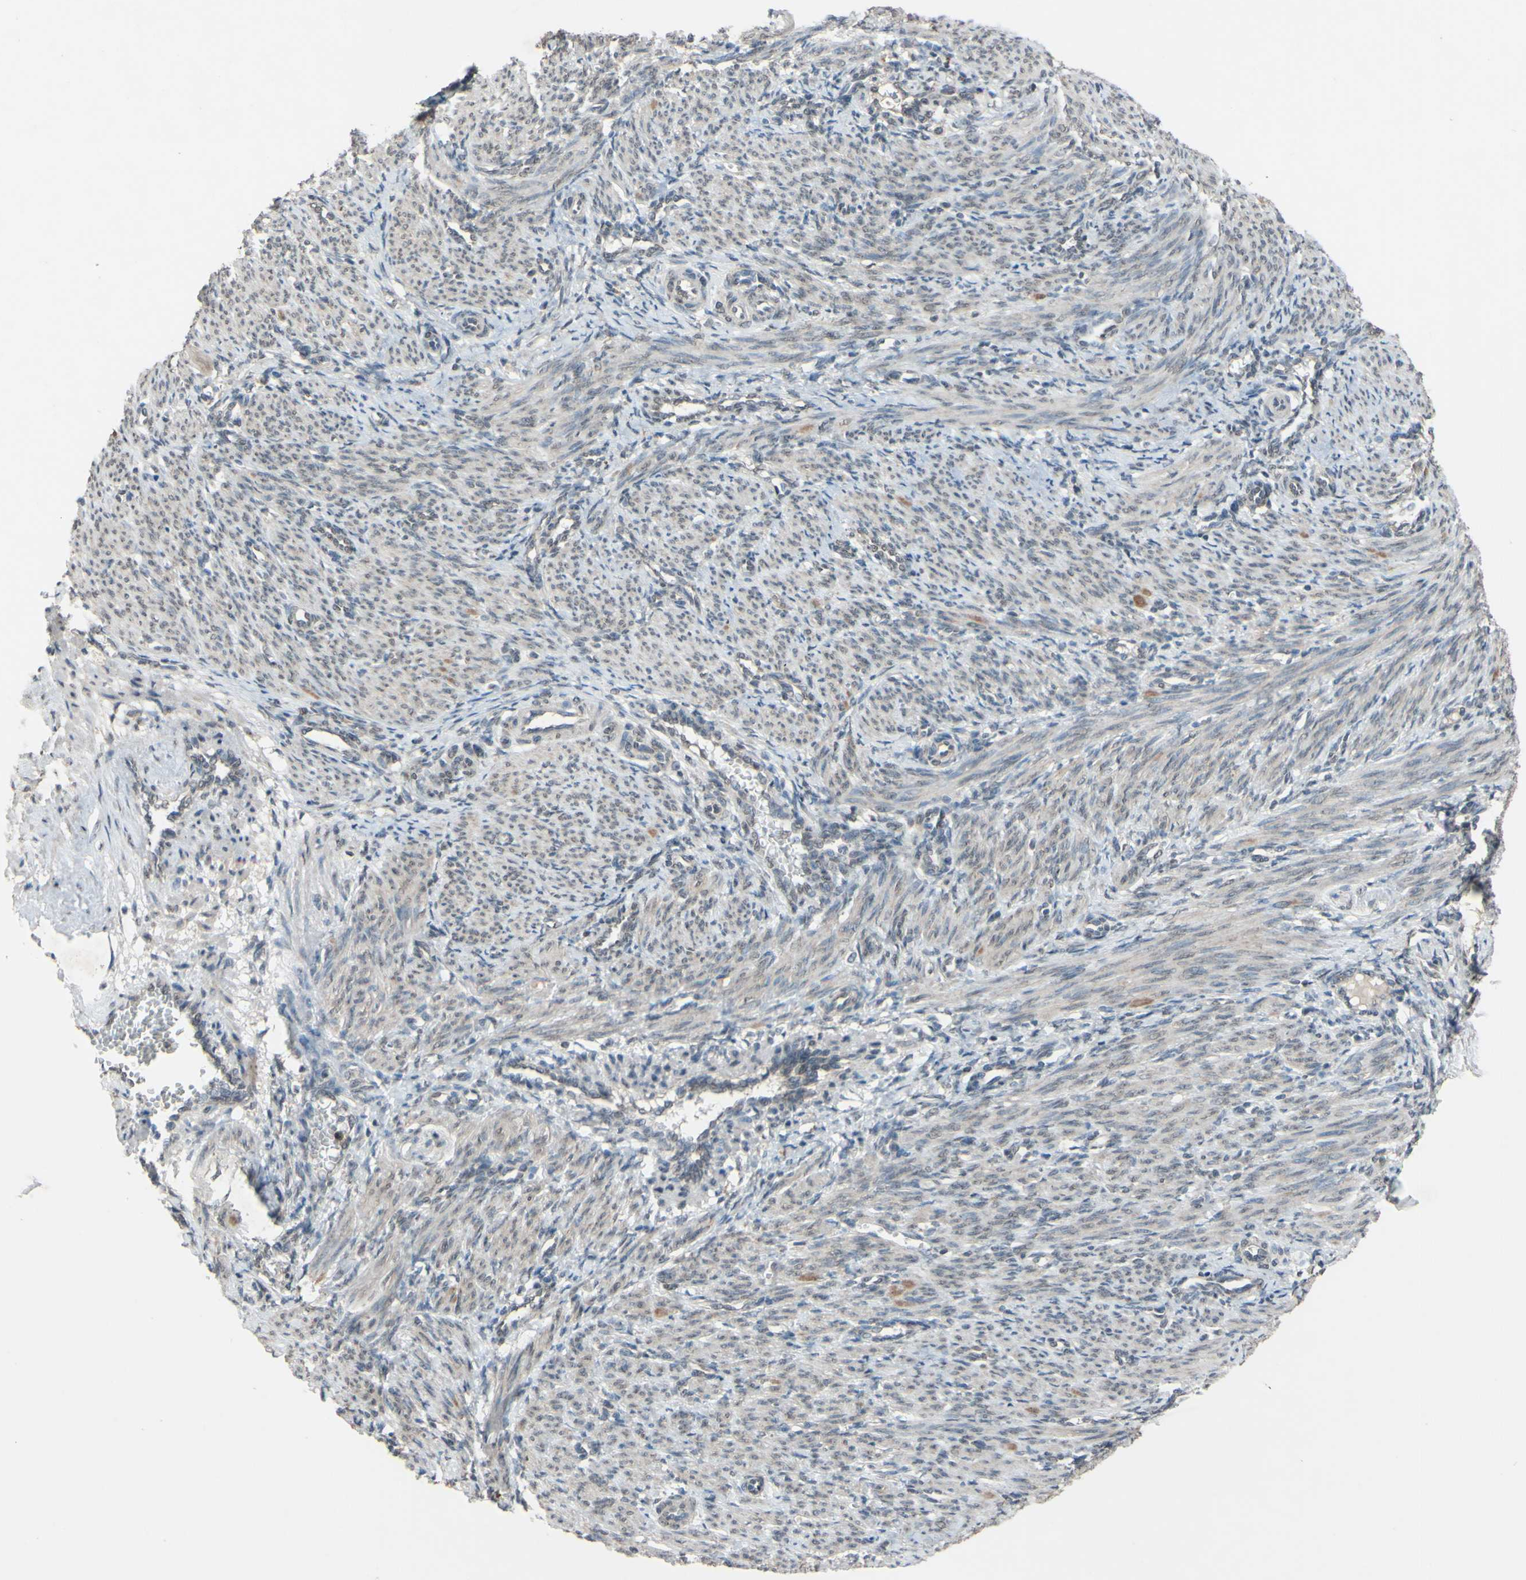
{"staining": {"intensity": "weak", "quantity": "25%-75%", "location": "cytoplasmic/membranous"}, "tissue": "smooth muscle", "cell_type": "Smooth muscle cells", "image_type": "normal", "snomed": [{"axis": "morphology", "description": "Normal tissue, NOS"}, {"axis": "topography", "description": "Endometrium"}], "caption": "Unremarkable smooth muscle exhibits weak cytoplasmic/membranous staining in about 25%-75% of smooth muscle cells, visualized by immunohistochemistry.", "gene": "CDCP1", "patient": {"sex": "female", "age": 33}}